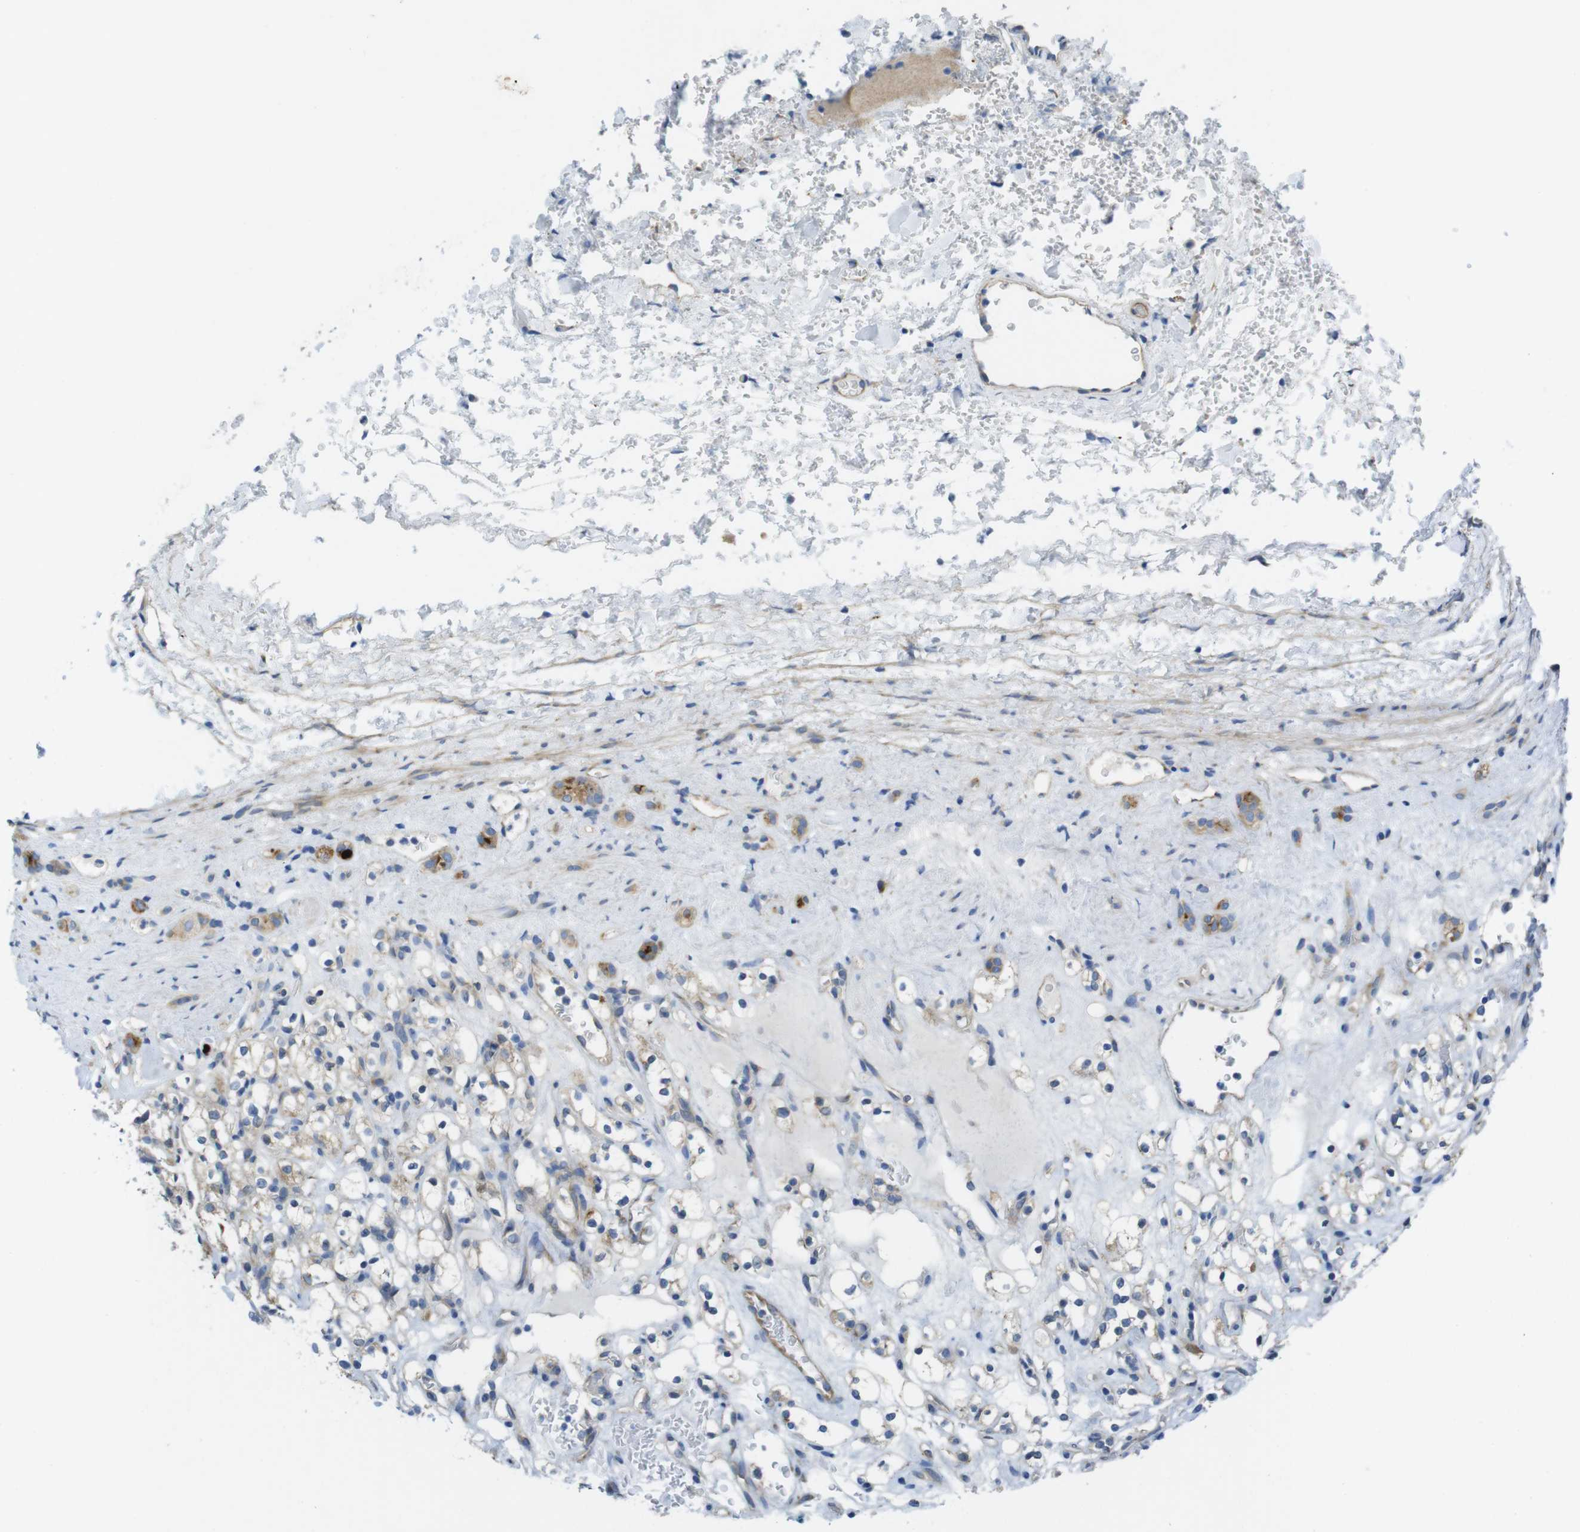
{"staining": {"intensity": "weak", "quantity": "<25%", "location": "cytoplasmic/membranous"}, "tissue": "renal cancer", "cell_type": "Tumor cells", "image_type": "cancer", "snomed": [{"axis": "morphology", "description": "Normal tissue, NOS"}, {"axis": "morphology", "description": "Adenocarcinoma, NOS"}, {"axis": "topography", "description": "Kidney"}], "caption": "This is a histopathology image of IHC staining of renal cancer (adenocarcinoma), which shows no expression in tumor cells. The staining was performed using DAB to visualize the protein expression in brown, while the nuclei were stained in blue with hematoxylin (Magnification: 20x).", "gene": "TMEM234", "patient": {"sex": "female", "age": 72}}